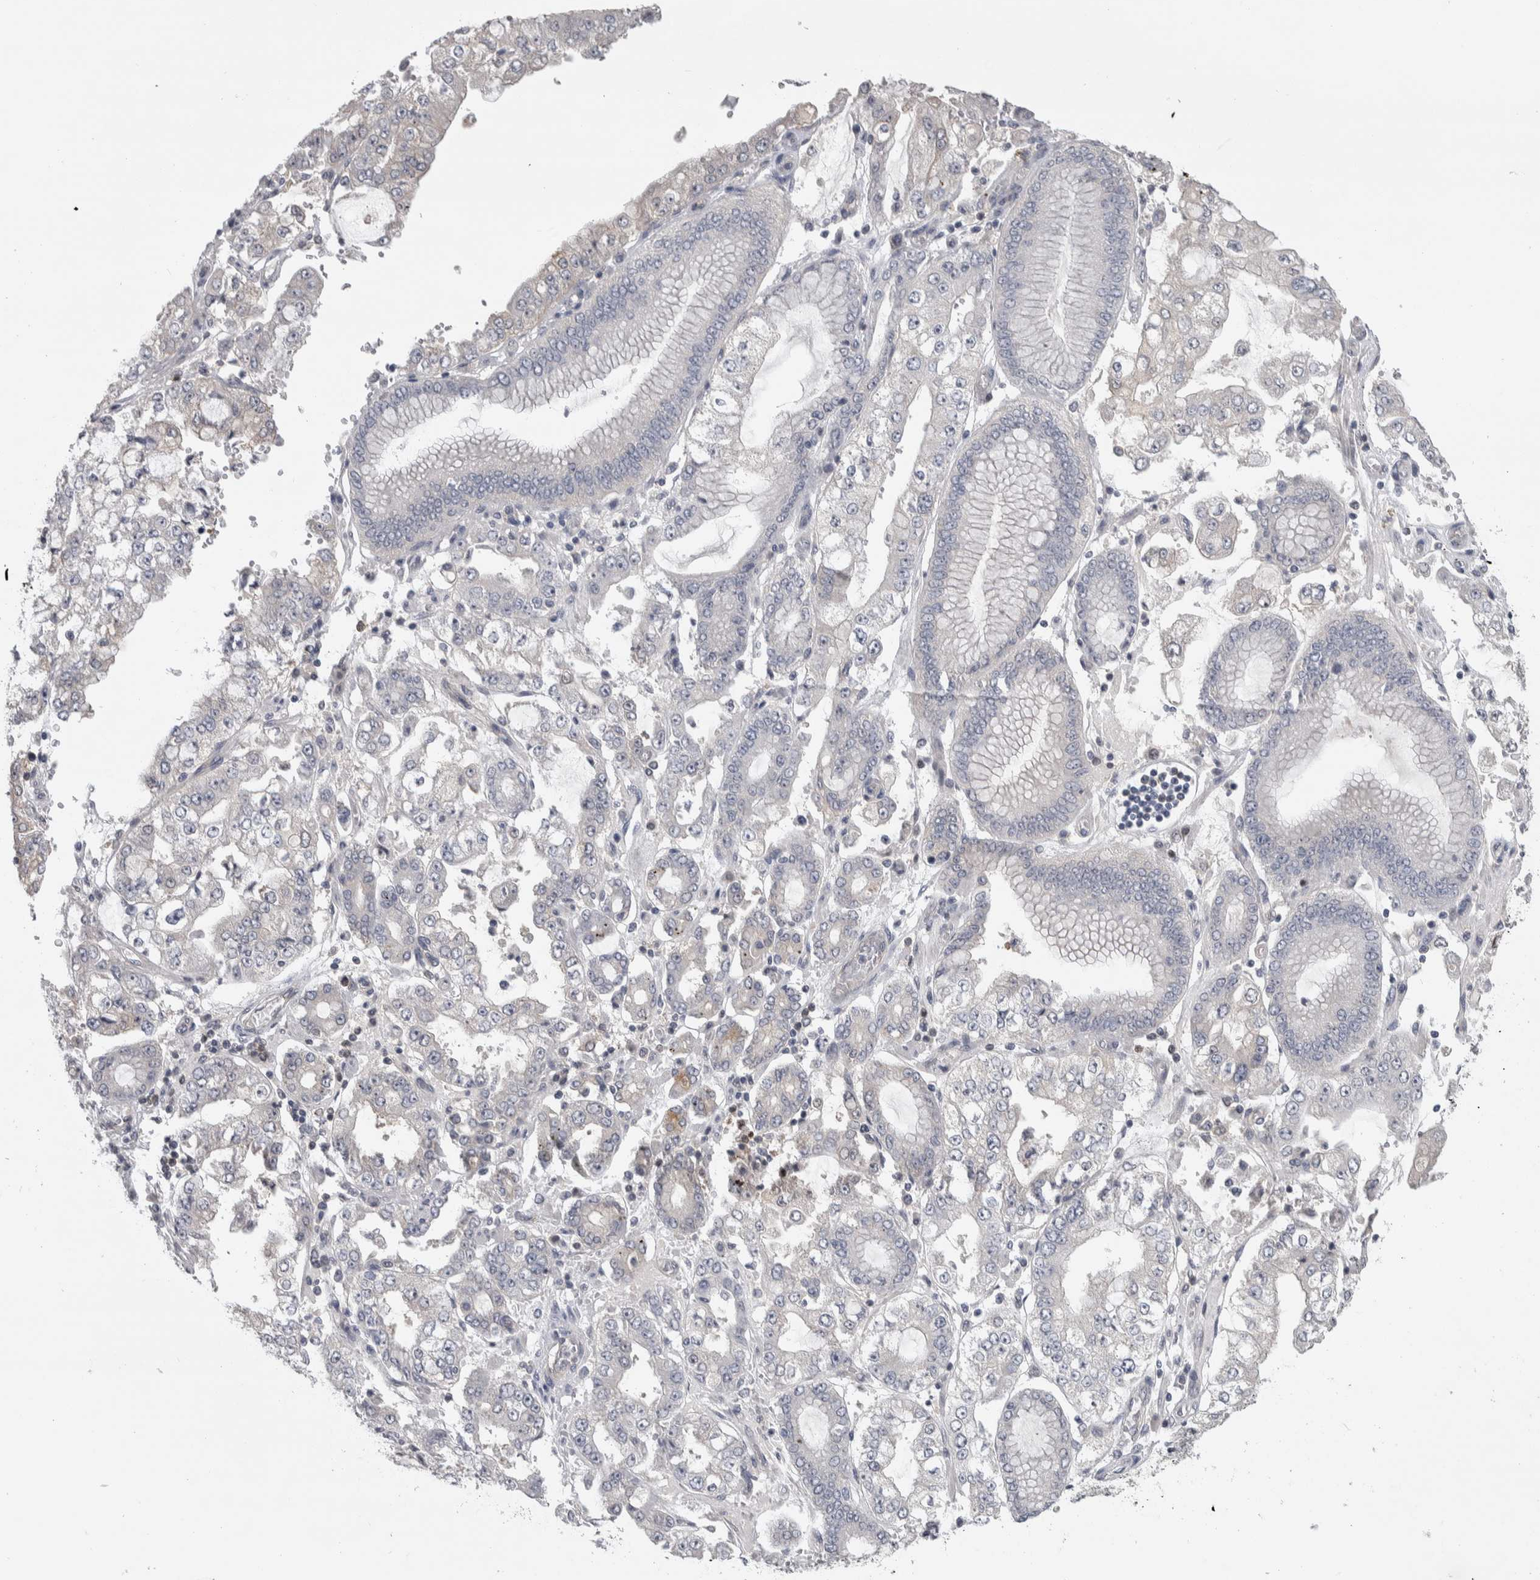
{"staining": {"intensity": "negative", "quantity": "none", "location": "none"}, "tissue": "stomach cancer", "cell_type": "Tumor cells", "image_type": "cancer", "snomed": [{"axis": "morphology", "description": "Adenocarcinoma, NOS"}, {"axis": "topography", "description": "Stomach"}], "caption": "Protein analysis of adenocarcinoma (stomach) demonstrates no significant expression in tumor cells.", "gene": "NFKB2", "patient": {"sex": "male", "age": 76}}